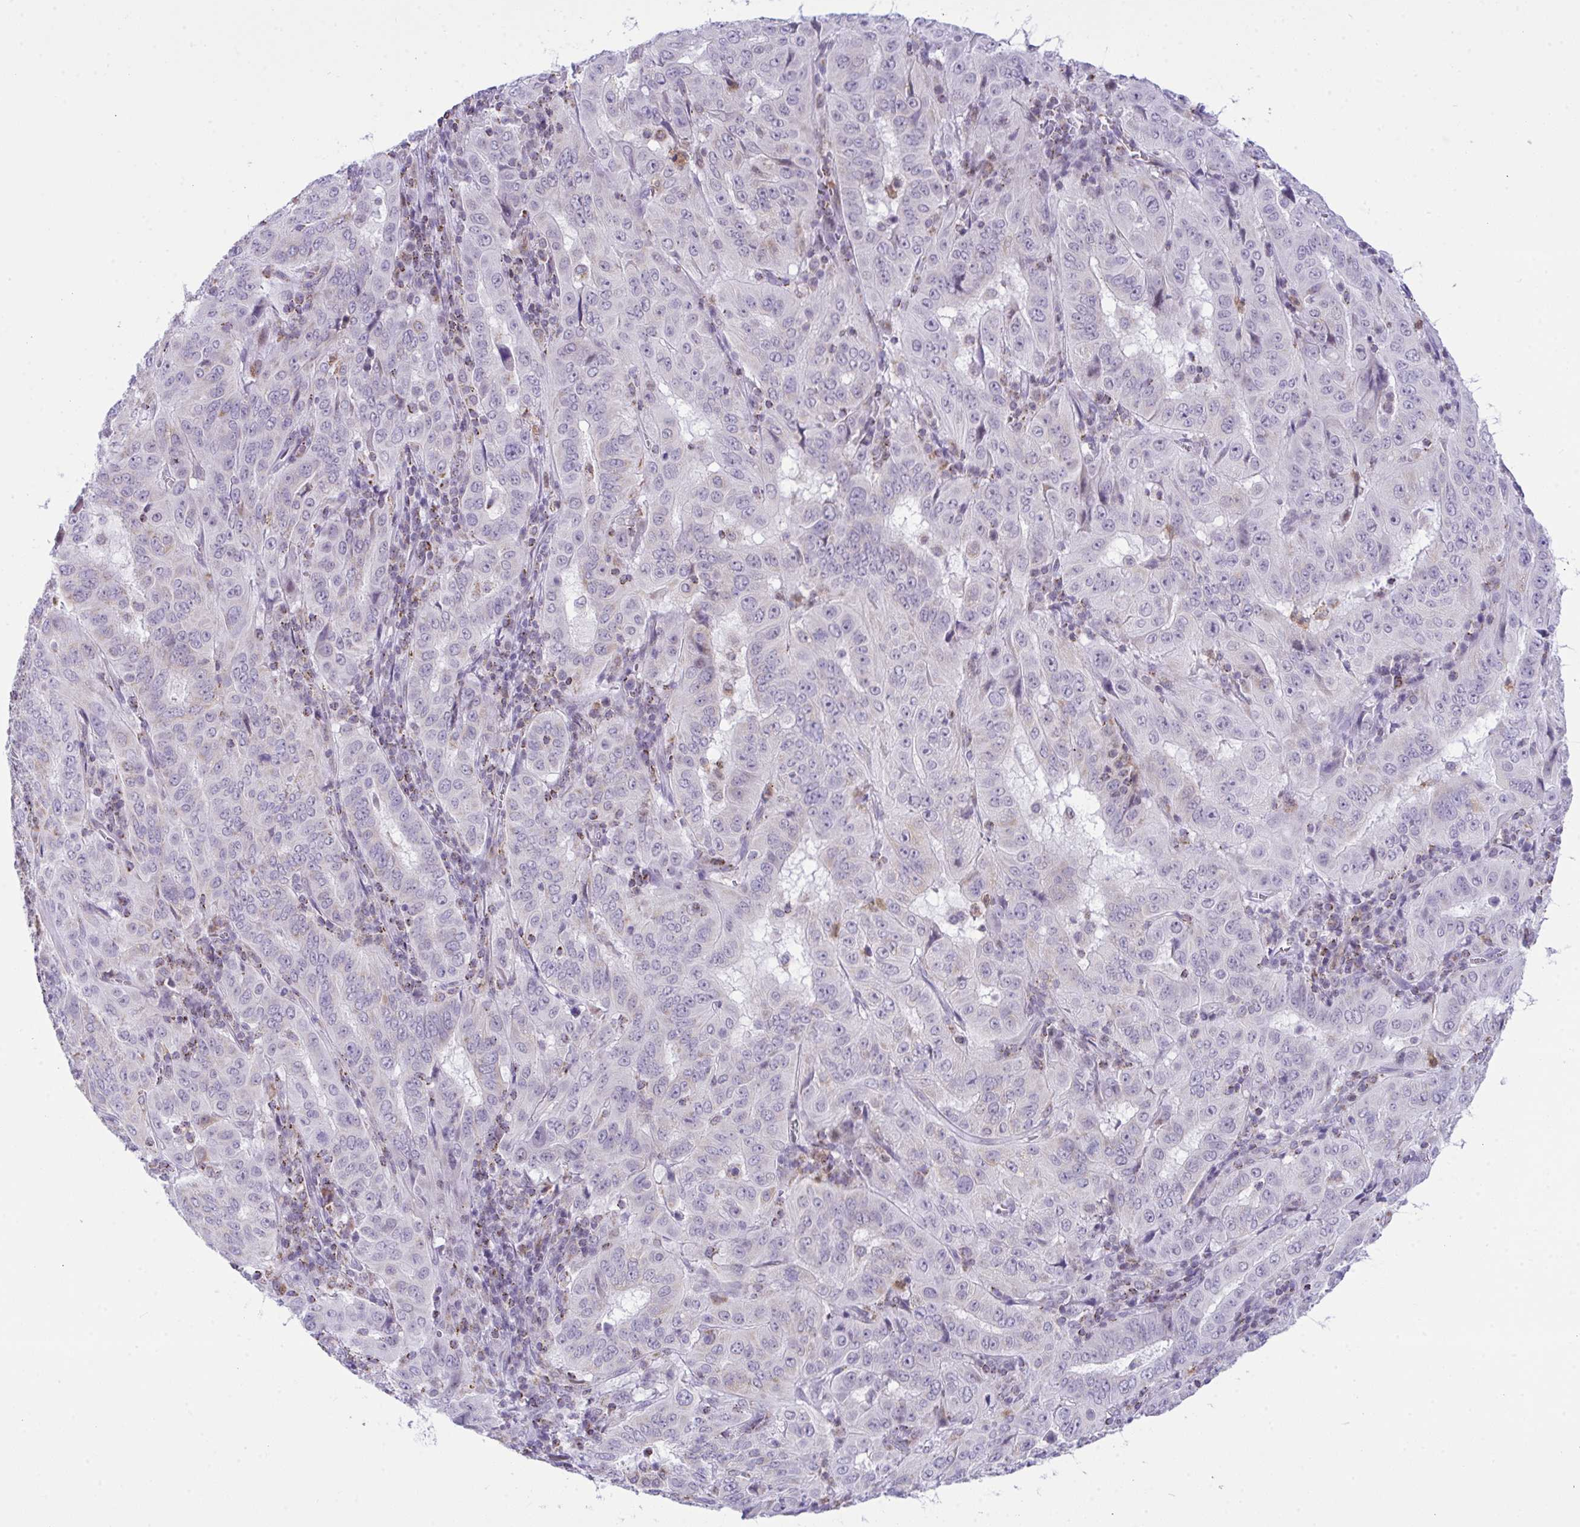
{"staining": {"intensity": "negative", "quantity": "none", "location": "none"}, "tissue": "pancreatic cancer", "cell_type": "Tumor cells", "image_type": "cancer", "snomed": [{"axis": "morphology", "description": "Adenocarcinoma, NOS"}, {"axis": "topography", "description": "Pancreas"}], "caption": "Immunohistochemistry photomicrograph of adenocarcinoma (pancreatic) stained for a protein (brown), which shows no expression in tumor cells.", "gene": "PLA2G12B", "patient": {"sex": "male", "age": 63}}